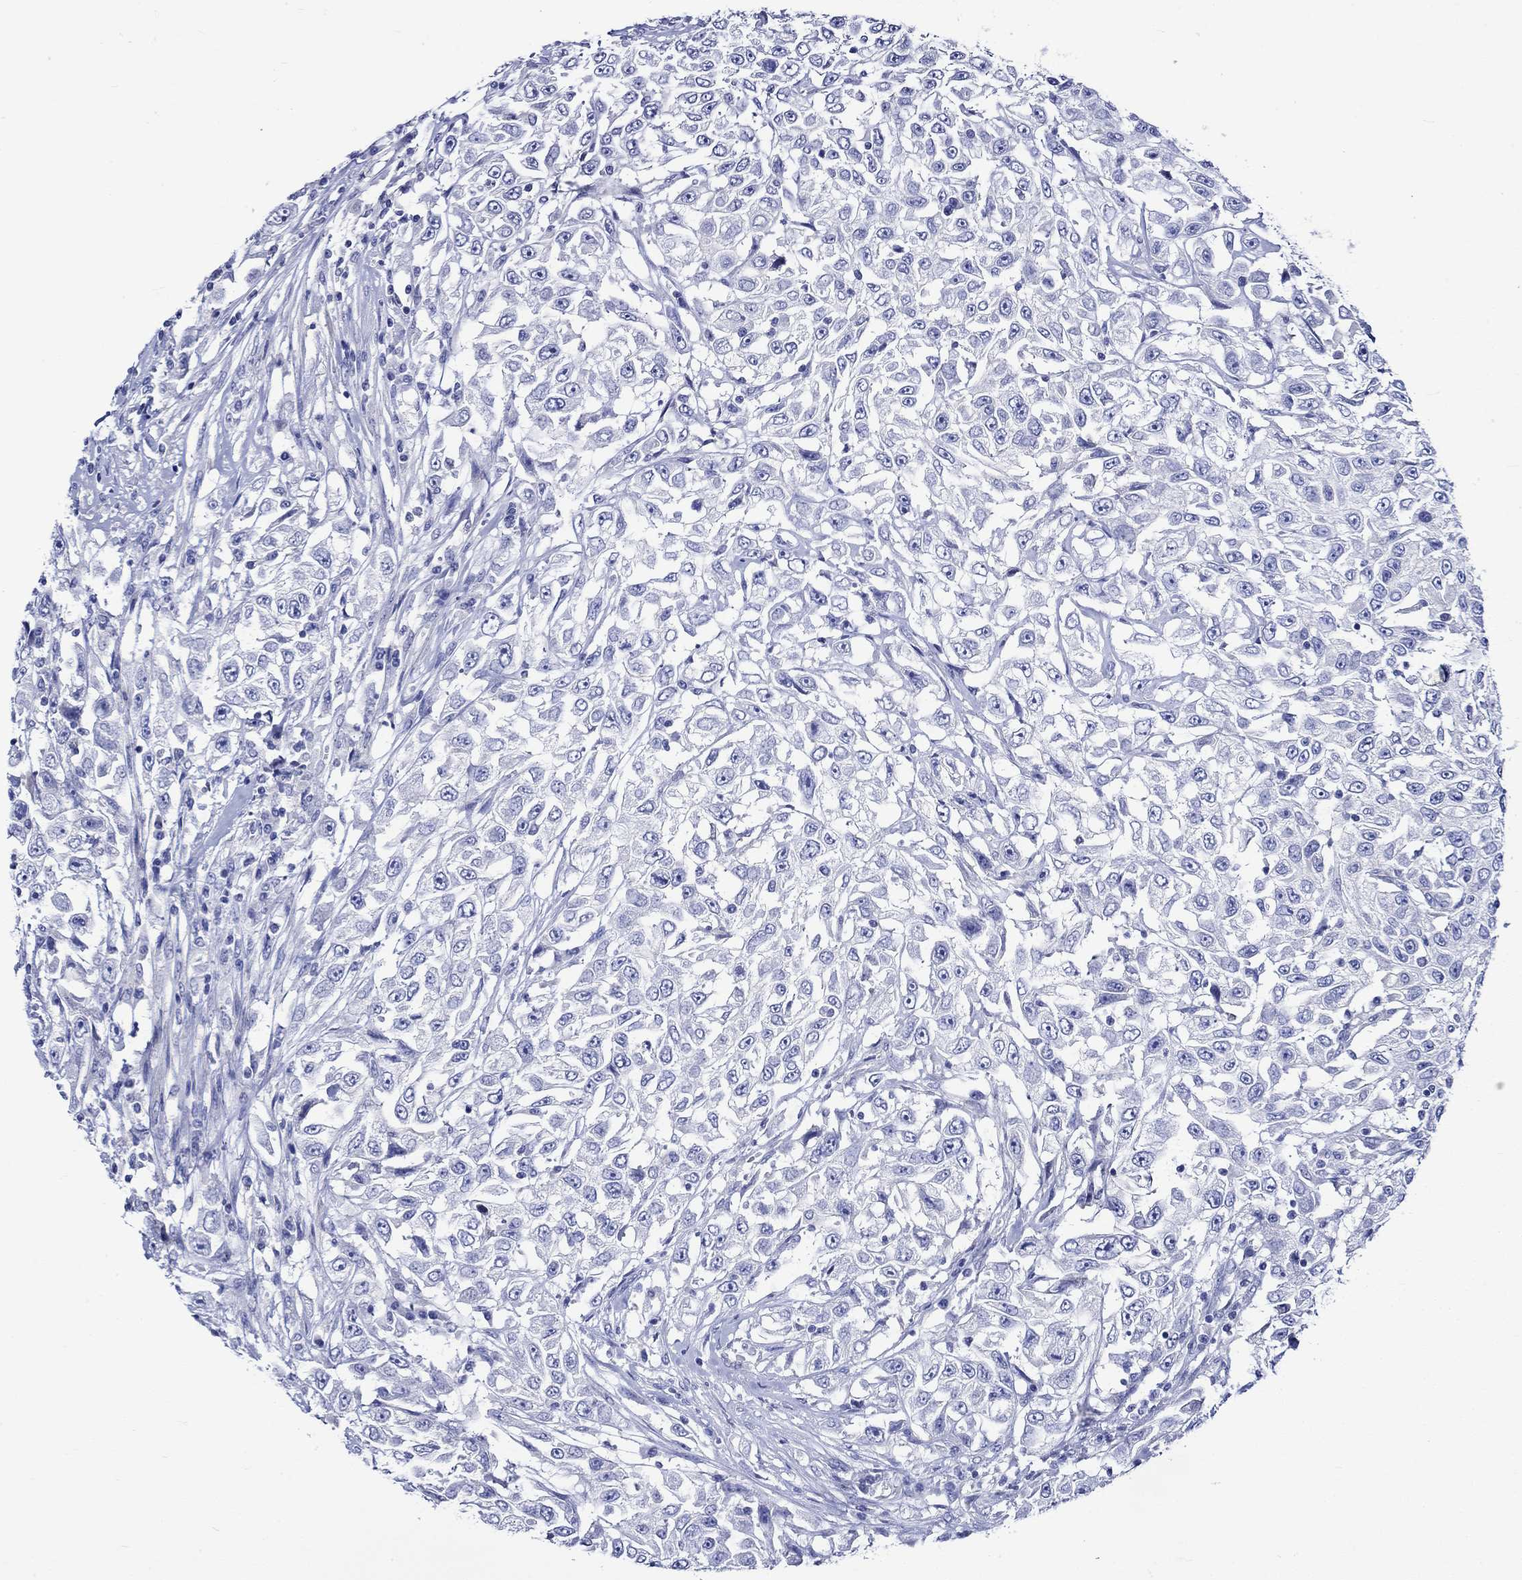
{"staining": {"intensity": "negative", "quantity": "none", "location": "none"}, "tissue": "urothelial cancer", "cell_type": "Tumor cells", "image_type": "cancer", "snomed": [{"axis": "morphology", "description": "Urothelial carcinoma, High grade"}, {"axis": "topography", "description": "Urinary bladder"}], "caption": "The histopathology image reveals no significant positivity in tumor cells of high-grade urothelial carcinoma. (Brightfield microscopy of DAB IHC at high magnification).", "gene": "NRIP3", "patient": {"sex": "female", "age": 56}}